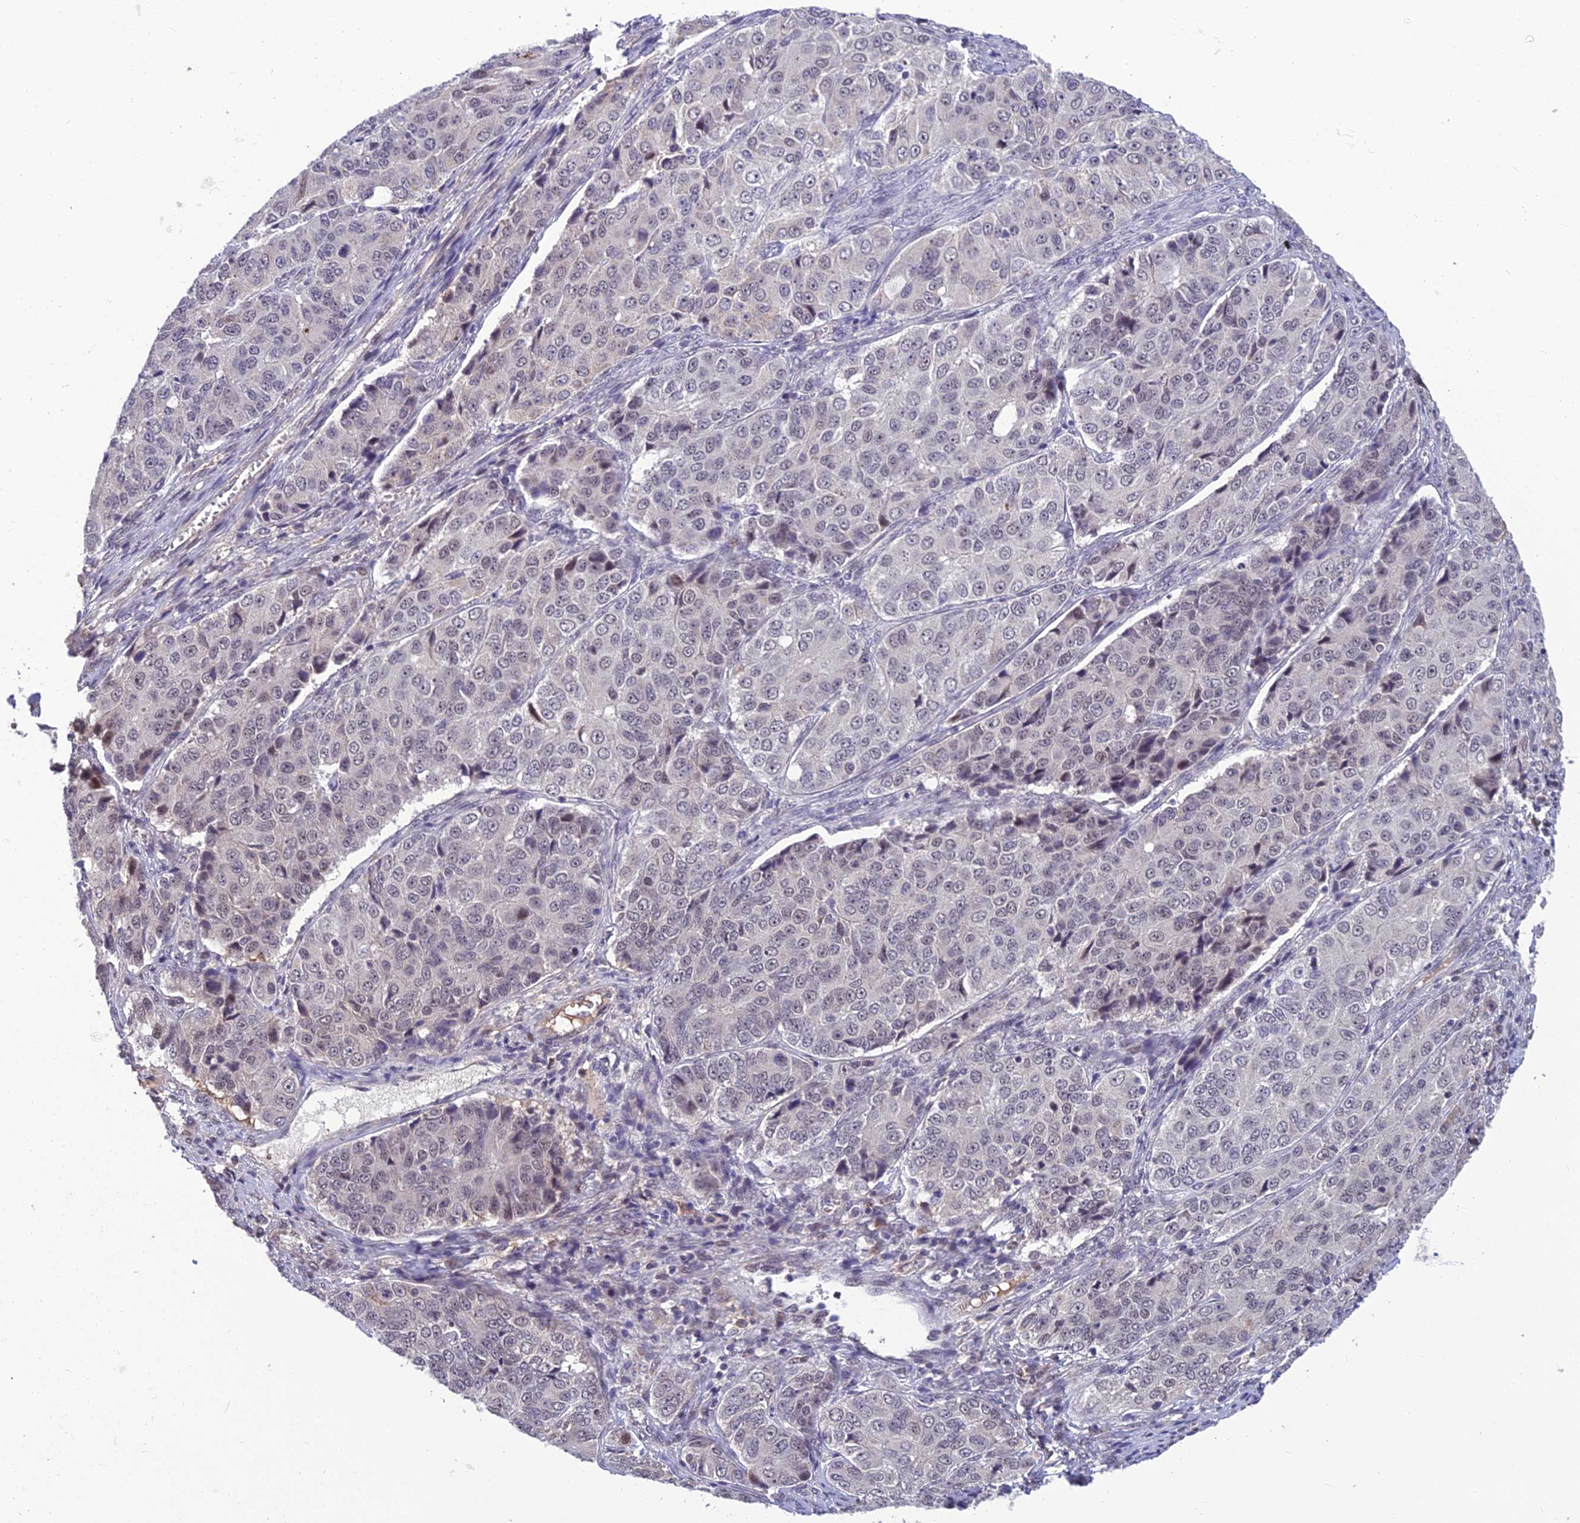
{"staining": {"intensity": "negative", "quantity": "none", "location": "none"}, "tissue": "ovarian cancer", "cell_type": "Tumor cells", "image_type": "cancer", "snomed": [{"axis": "morphology", "description": "Carcinoma, endometroid"}, {"axis": "topography", "description": "Ovary"}], "caption": "Immunohistochemistry histopathology image of neoplastic tissue: human ovarian endometroid carcinoma stained with DAB exhibits no significant protein expression in tumor cells.", "gene": "FBRS", "patient": {"sex": "female", "age": 51}}